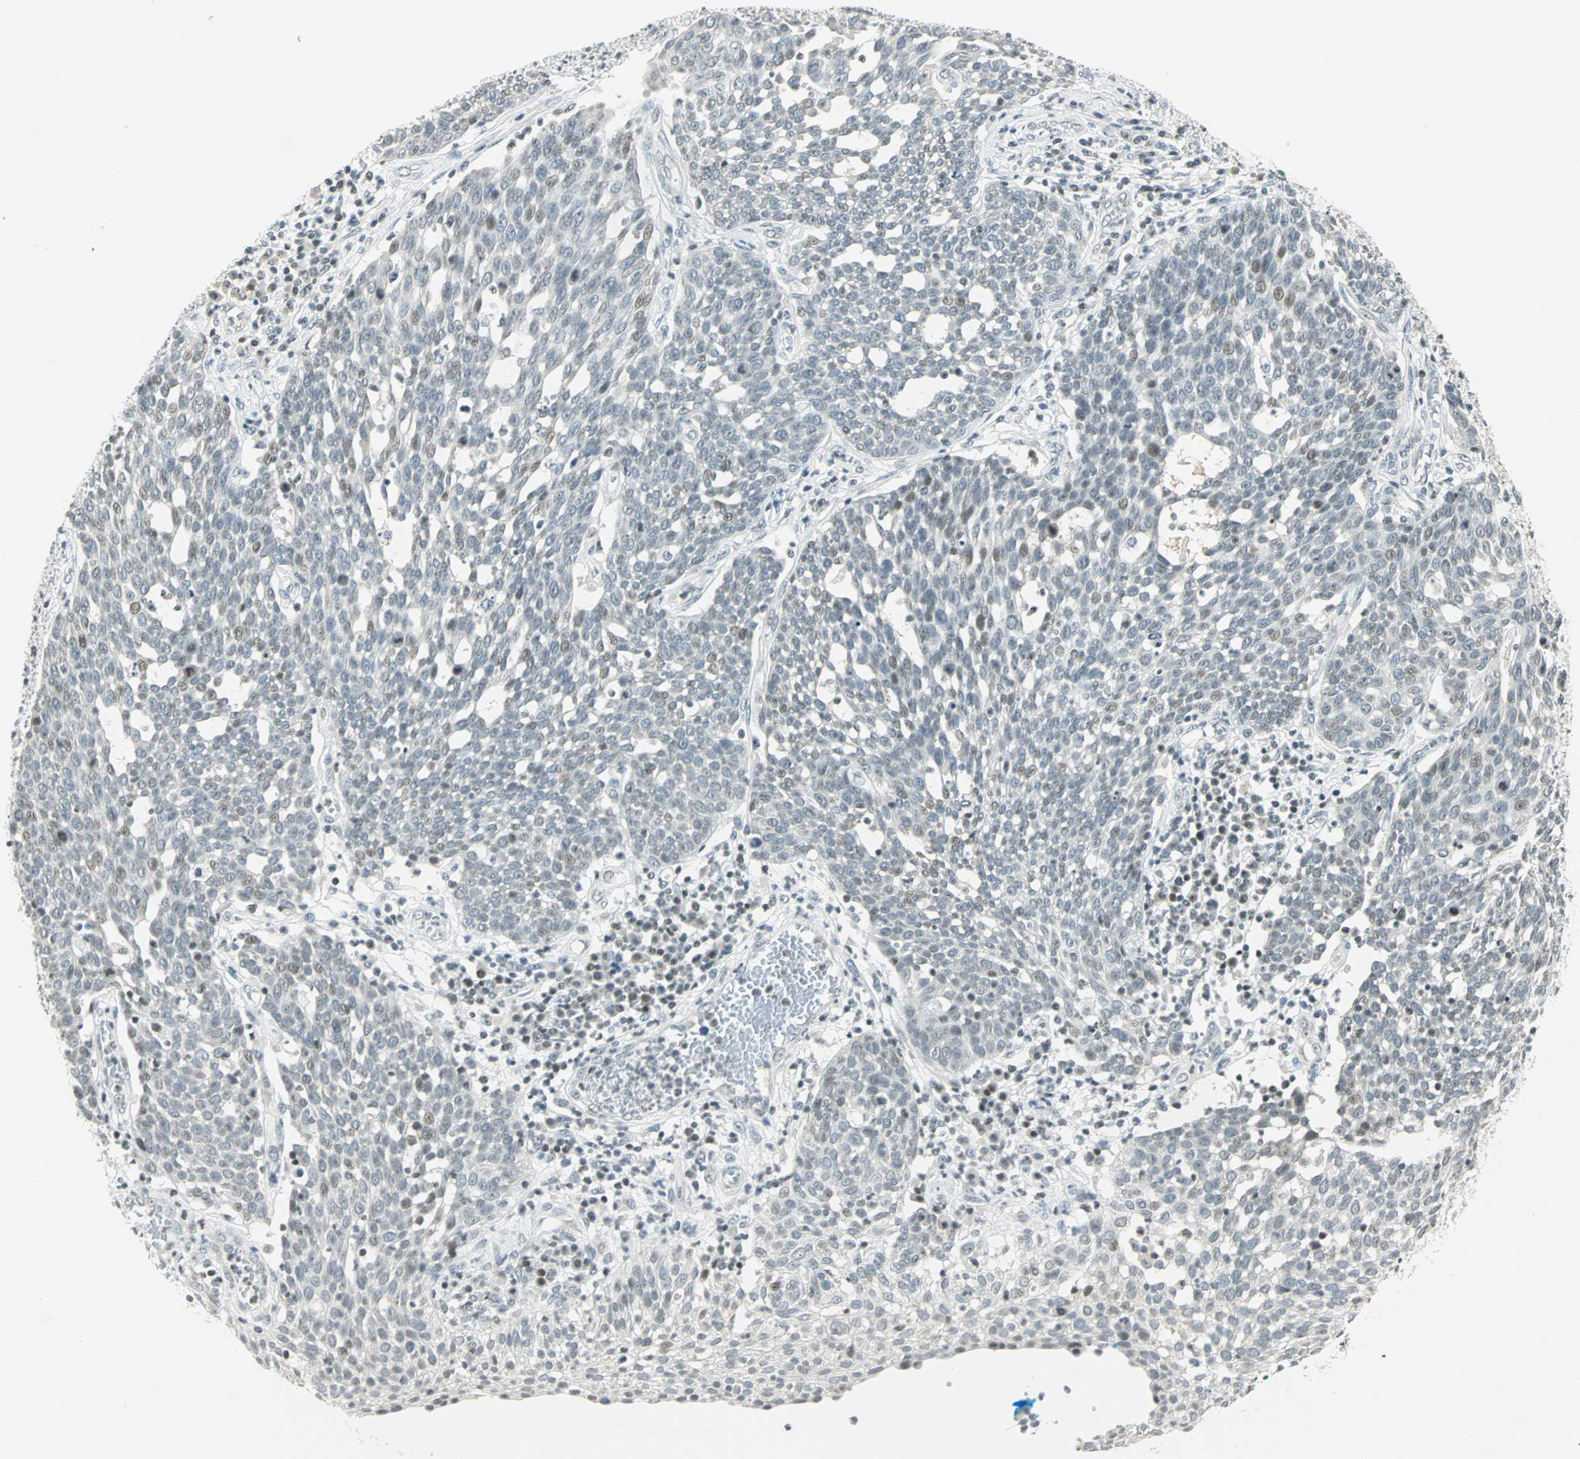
{"staining": {"intensity": "weak", "quantity": "<25%", "location": "nuclear"}, "tissue": "cervical cancer", "cell_type": "Tumor cells", "image_type": "cancer", "snomed": [{"axis": "morphology", "description": "Squamous cell carcinoma, NOS"}, {"axis": "topography", "description": "Cervix"}], "caption": "Immunohistochemical staining of squamous cell carcinoma (cervical) exhibits no significant staining in tumor cells.", "gene": "SMAD3", "patient": {"sex": "female", "age": 34}}